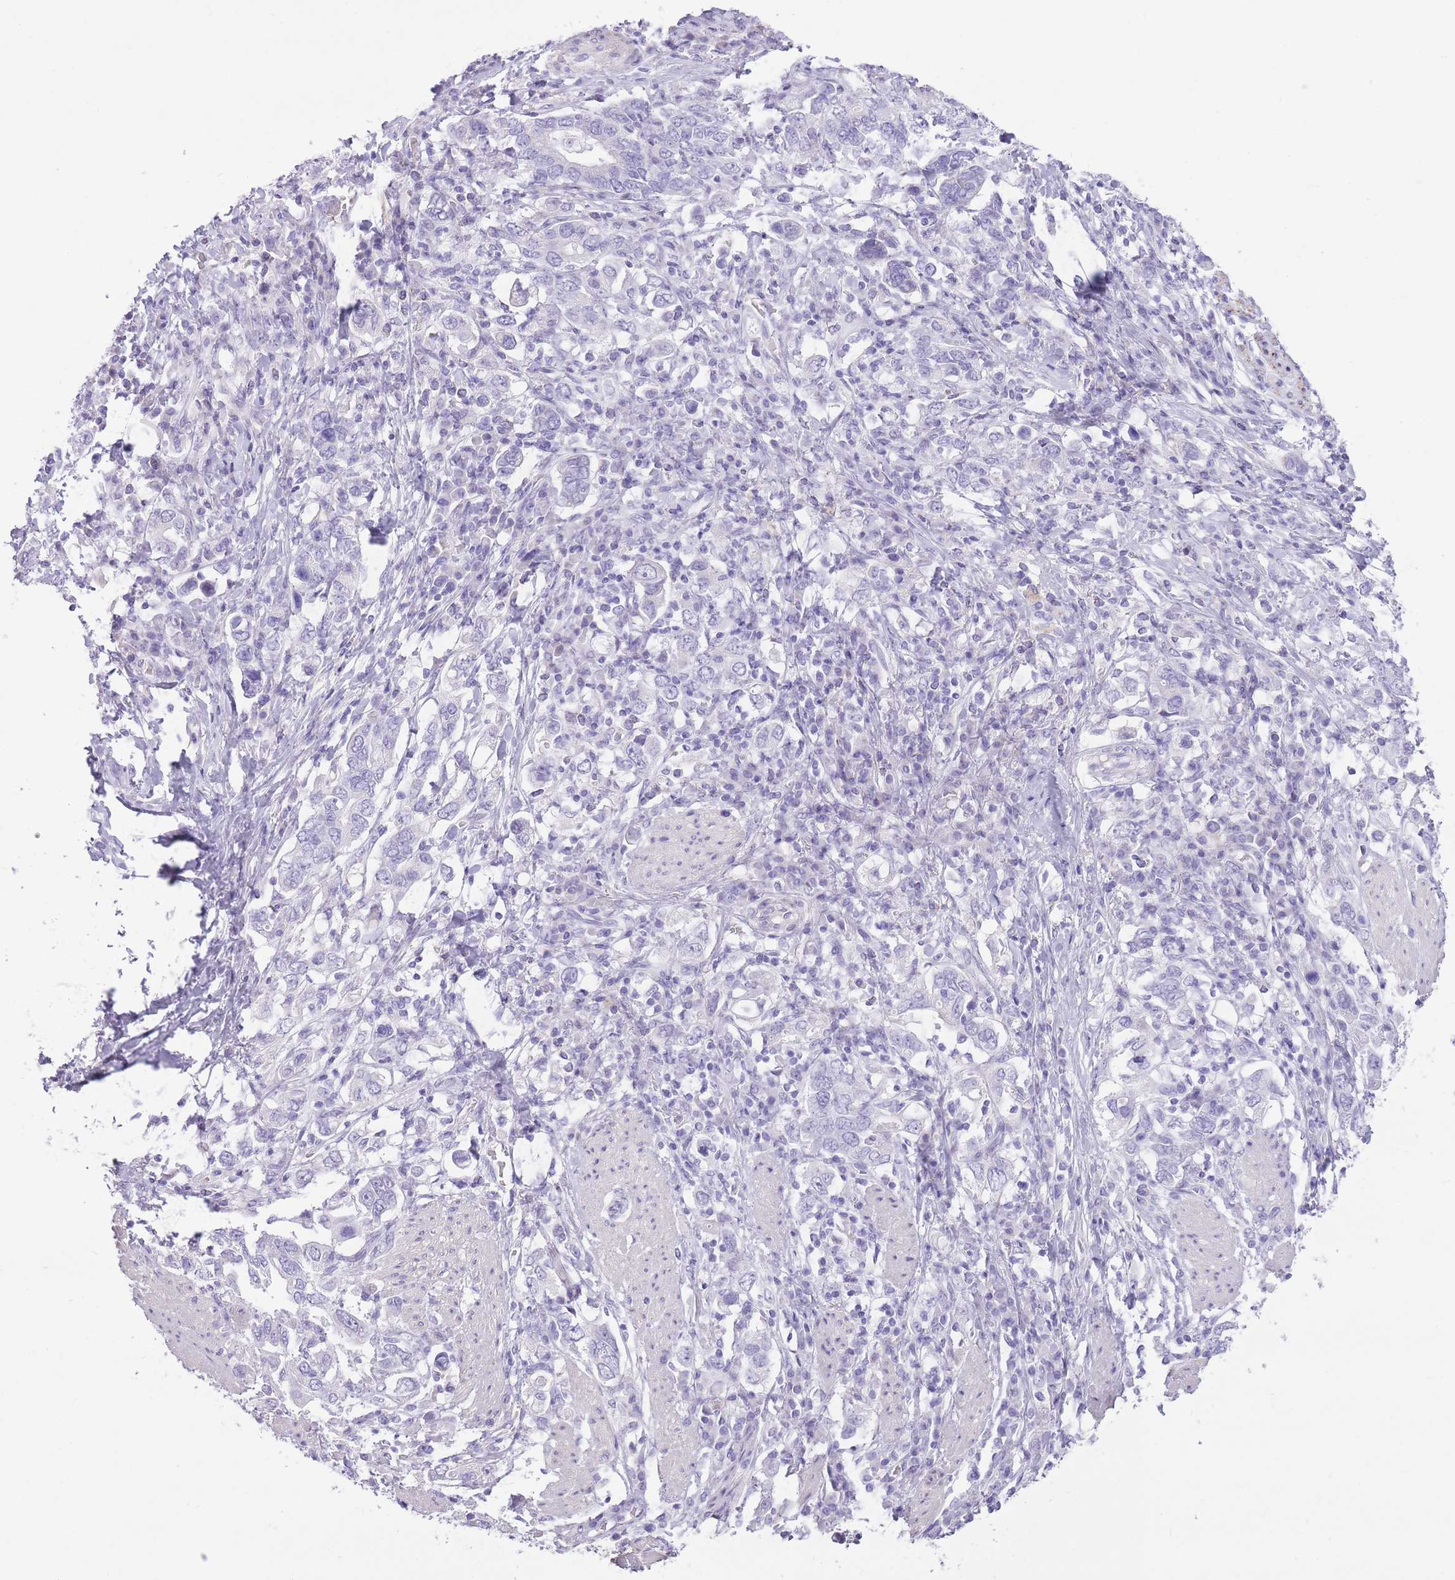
{"staining": {"intensity": "negative", "quantity": "none", "location": "none"}, "tissue": "stomach cancer", "cell_type": "Tumor cells", "image_type": "cancer", "snomed": [{"axis": "morphology", "description": "Adenocarcinoma, NOS"}, {"axis": "topography", "description": "Stomach, upper"}, {"axis": "topography", "description": "Stomach"}], "caption": "DAB (3,3'-diaminobenzidine) immunohistochemical staining of stomach cancer displays no significant positivity in tumor cells. (DAB (3,3'-diaminobenzidine) immunohistochemistry with hematoxylin counter stain).", "gene": "WDR70", "patient": {"sex": "male", "age": 62}}